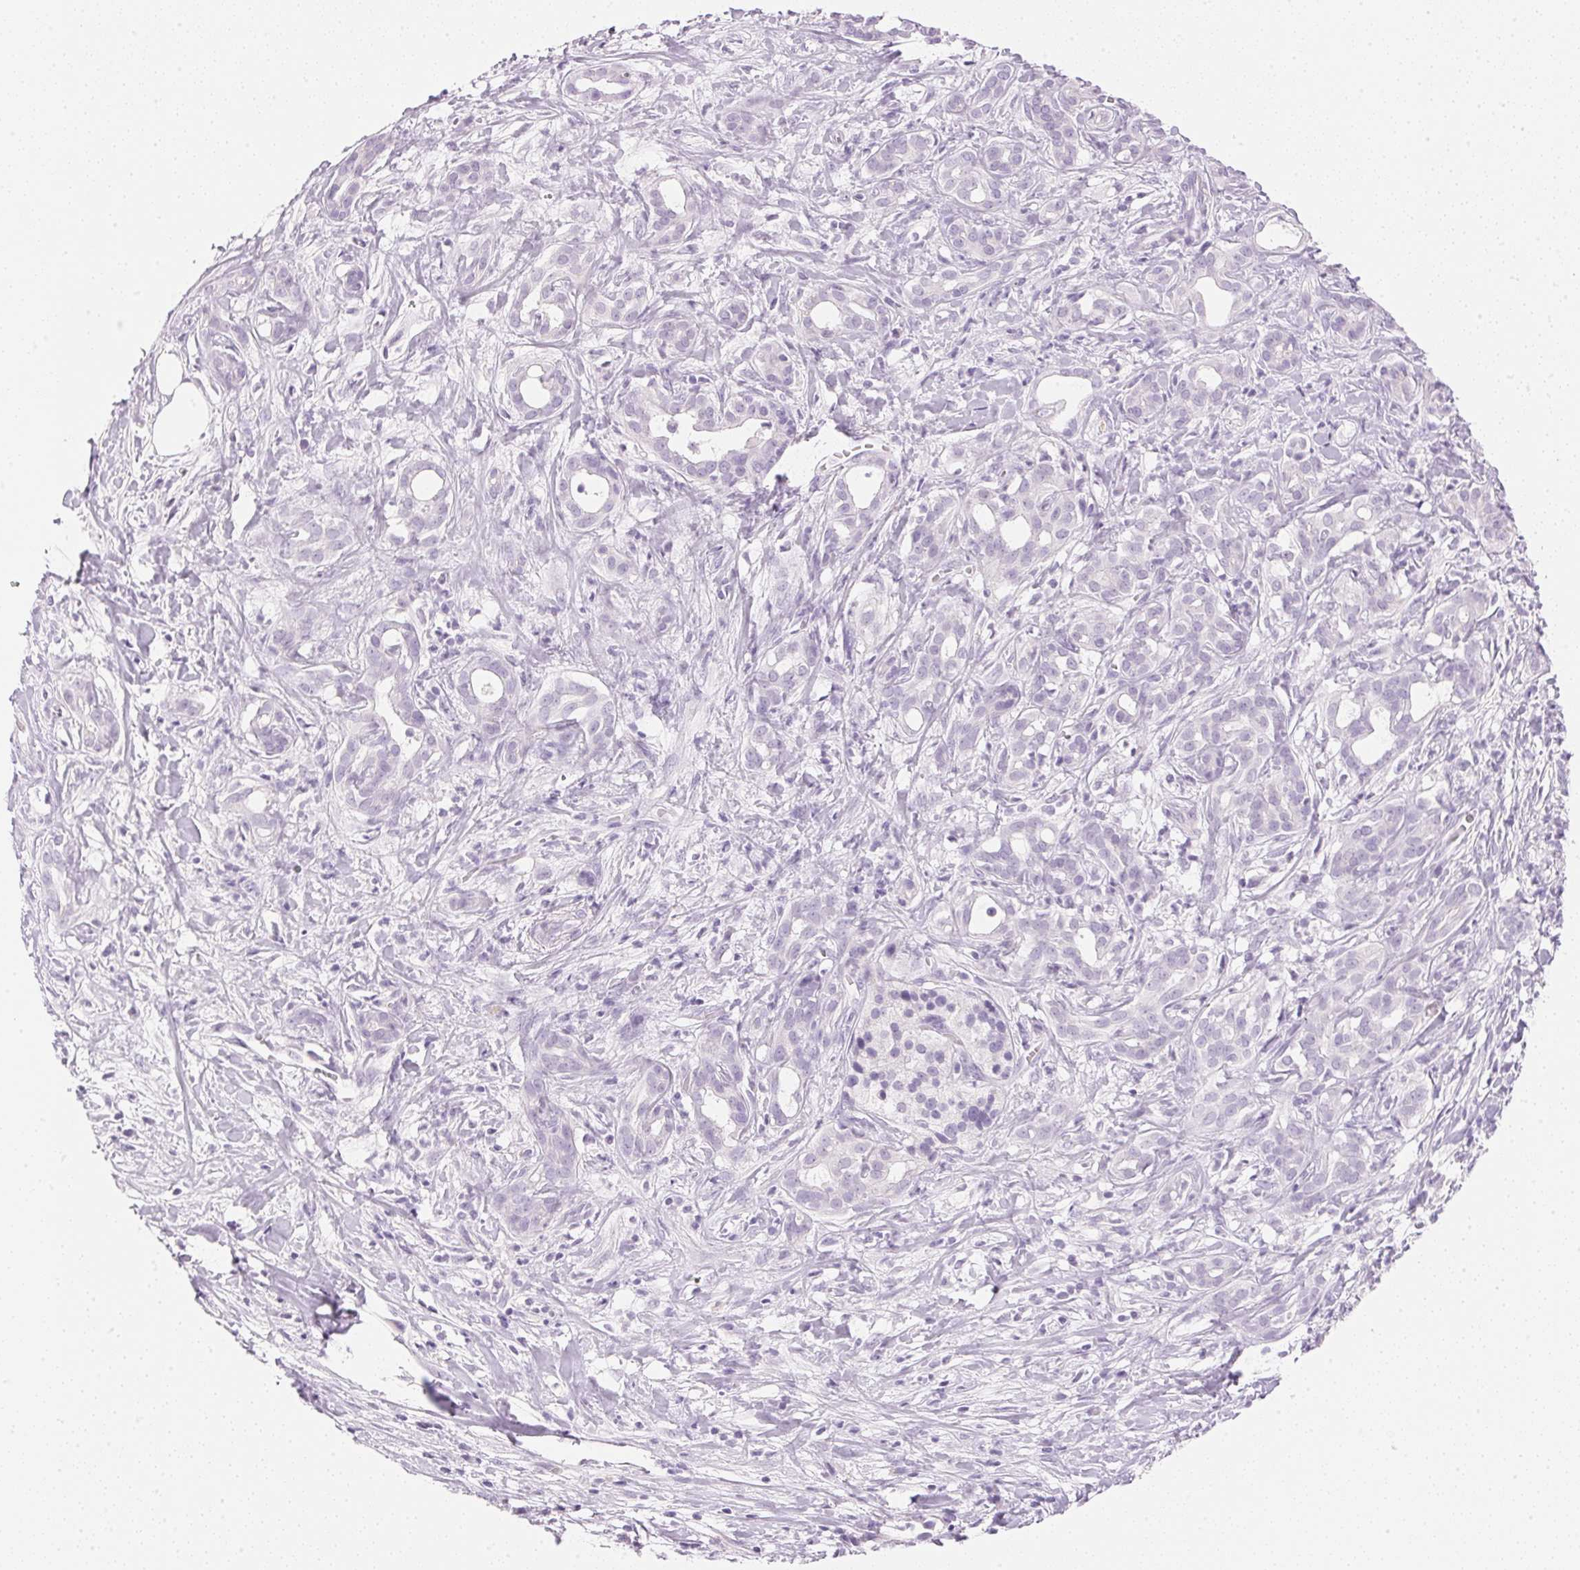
{"staining": {"intensity": "negative", "quantity": "none", "location": "none"}, "tissue": "pancreatic cancer", "cell_type": "Tumor cells", "image_type": "cancer", "snomed": [{"axis": "morphology", "description": "Adenocarcinoma, NOS"}, {"axis": "topography", "description": "Pancreas"}], "caption": "Immunohistochemistry (IHC) photomicrograph of neoplastic tissue: pancreatic cancer (adenocarcinoma) stained with DAB (3,3'-diaminobenzidine) shows no significant protein expression in tumor cells. (DAB immunohistochemistry, high magnification).", "gene": "IGFBP1", "patient": {"sex": "male", "age": 61}}